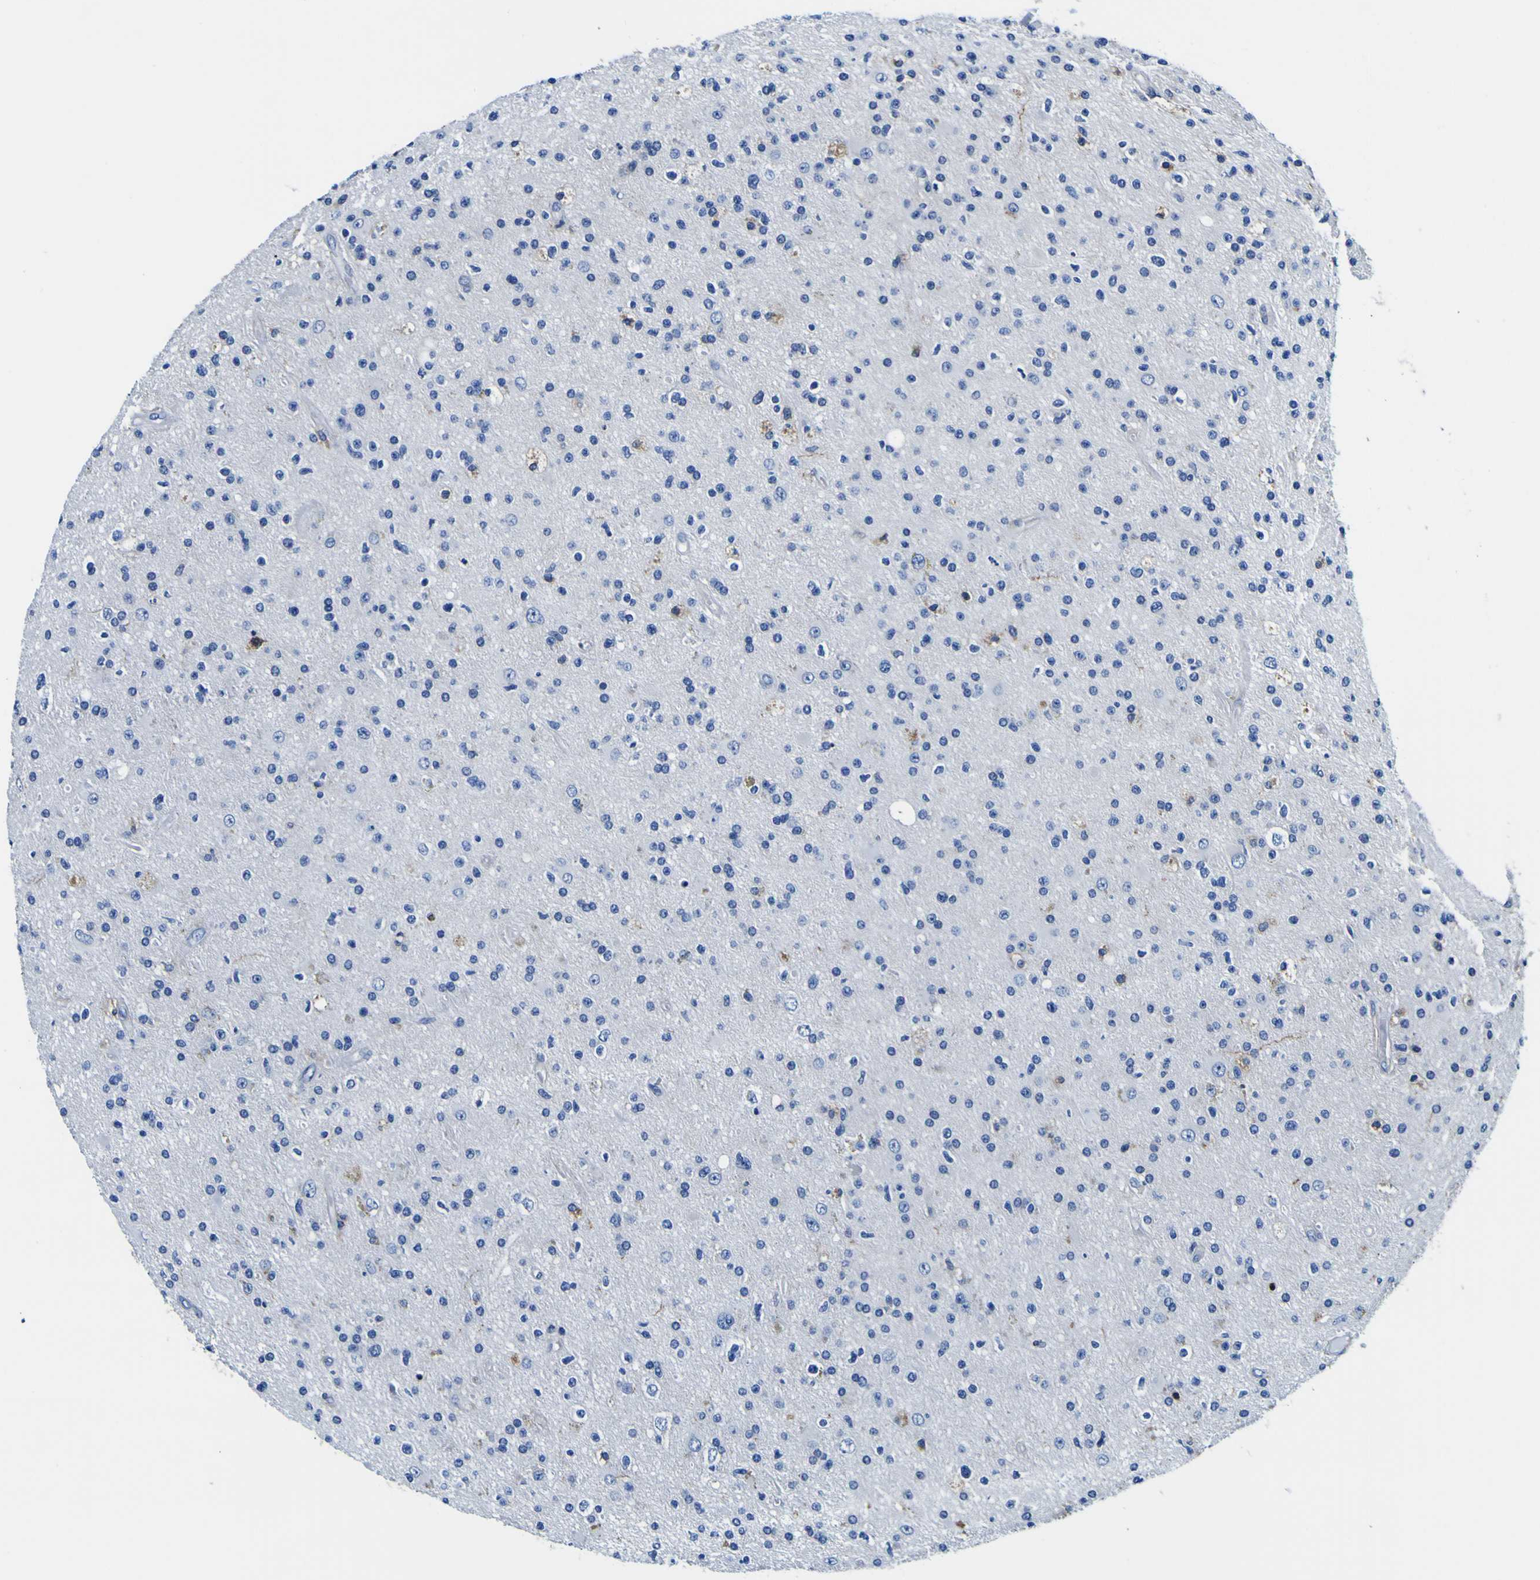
{"staining": {"intensity": "moderate", "quantity": "<25%", "location": "cytoplasmic/membranous"}, "tissue": "glioma", "cell_type": "Tumor cells", "image_type": "cancer", "snomed": [{"axis": "morphology", "description": "Glioma, malignant, High grade"}, {"axis": "topography", "description": "Brain"}], "caption": "Human glioma stained with a brown dye exhibits moderate cytoplasmic/membranous positive staining in approximately <25% of tumor cells.", "gene": "PXDN", "patient": {"sex": "male", "age": 33}}